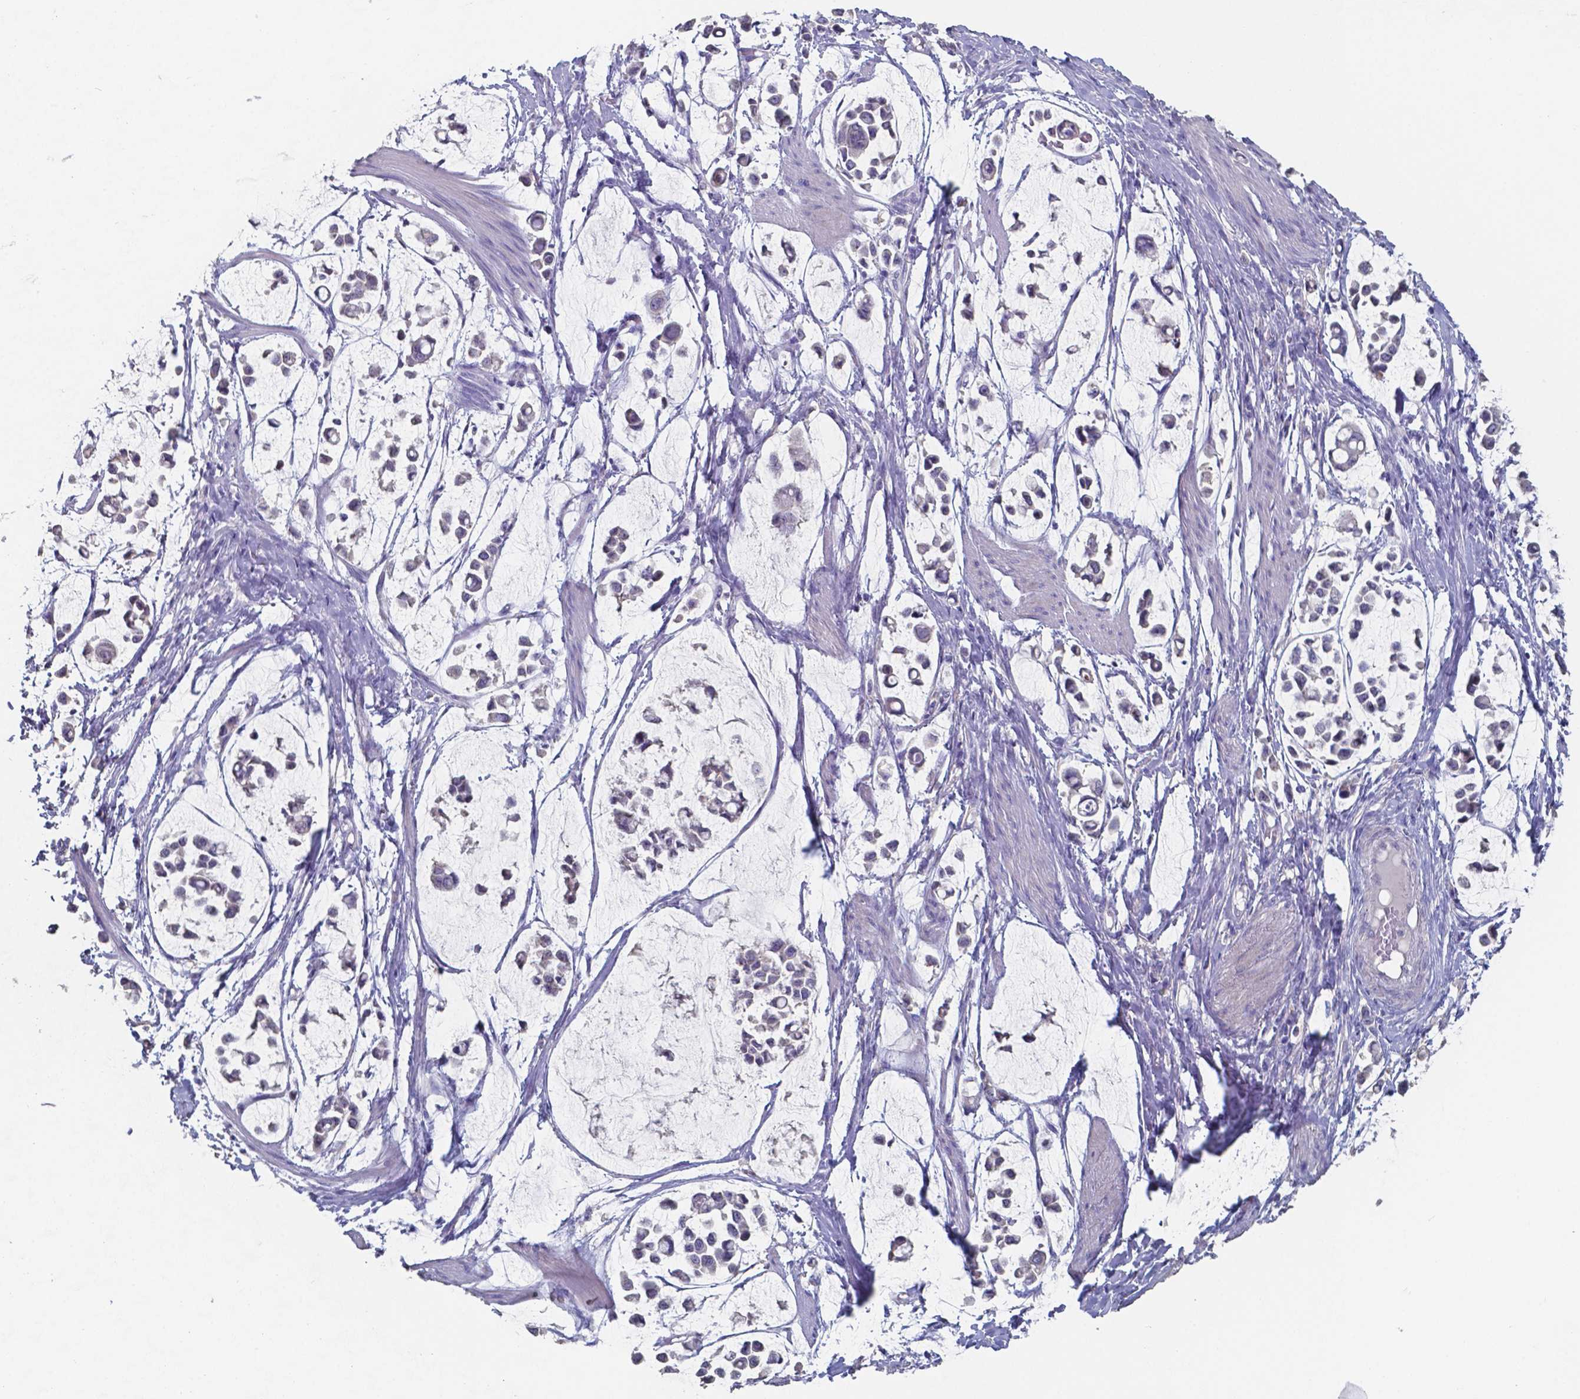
{"staining": {"intensity": "negative", "quantity": "none", "location": "none"}, "tissue": "stomach cancer", "cell_type": "Tumor cells", "image_type": "cancer", "snomed": [{"axis": "morphology", "description": "Adenocarcinoma, NOS"}, {"axis": "topography", "description": "Stomach"}], "caption": "High power microscopy micrograph of an immunohistochemistry (IHC) photomicrograph of stomach cancer (adenocarcinoma), revealing no significant positivity in tumor cells.", "gene": "FOXJ1", "patient": {"sex": "male", "age": 82}}